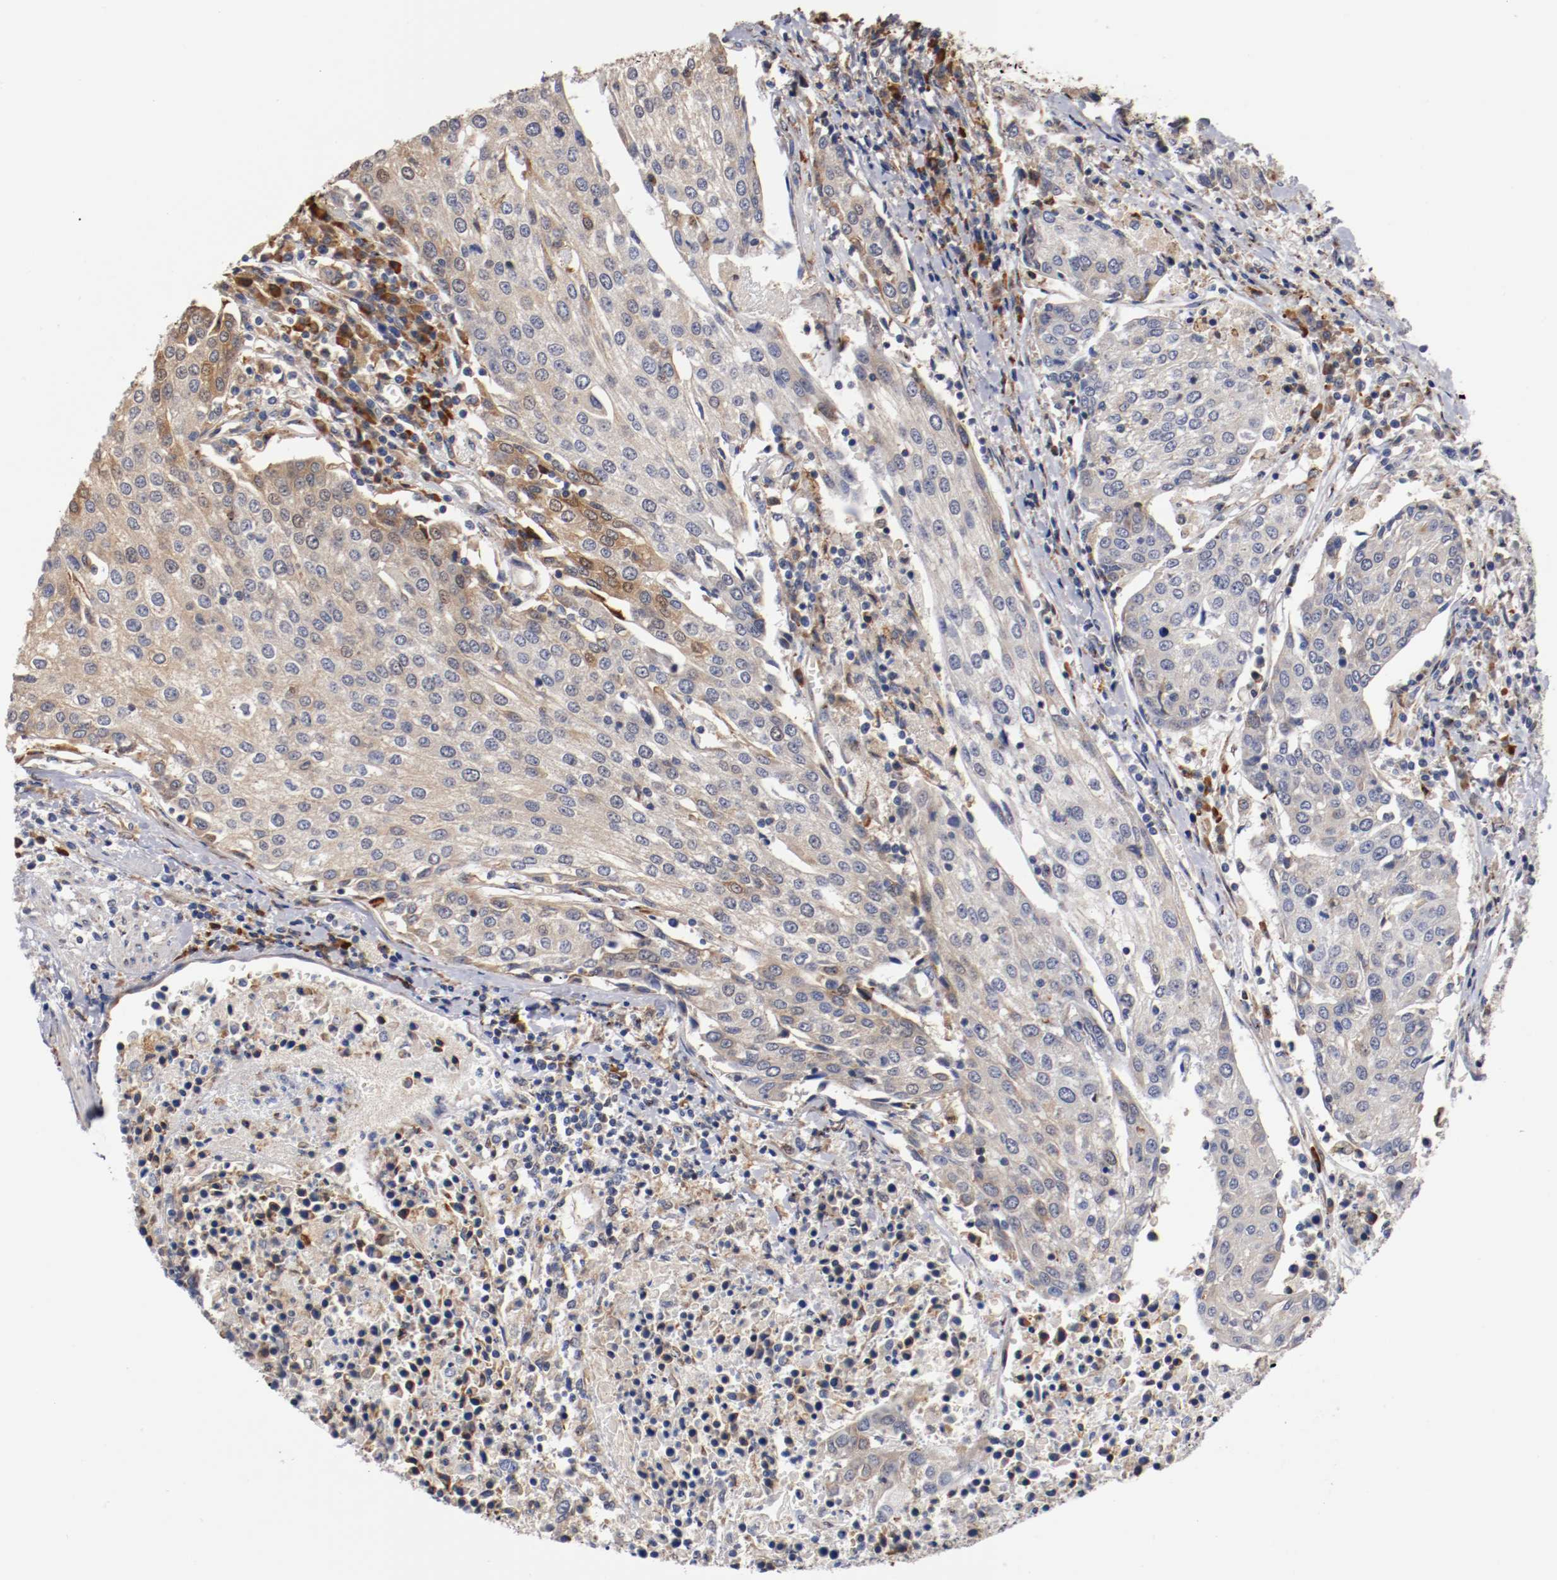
{"staining": {"intensity": "weak", "quantity": ">75%", "location": "cytoplasmic/membranous"}, "tissue": "urothelial cancer", "cell_type": "Tumor cells", "image_type": "cancer", "snomed": [{"axis": "morphology", "description": "Urothelial carcinoma, High grade"}, {"axis": "topography", "description": "Urinary bladder"}], "caption": "Urothelial cancer was stained to show a protein in brown. There is low levels of weak cytoplasmic/membranous positivity in about >75% of tumor cells.", "gene": "TNFSF13", "patient": {"sex": "female", "age": 85}}